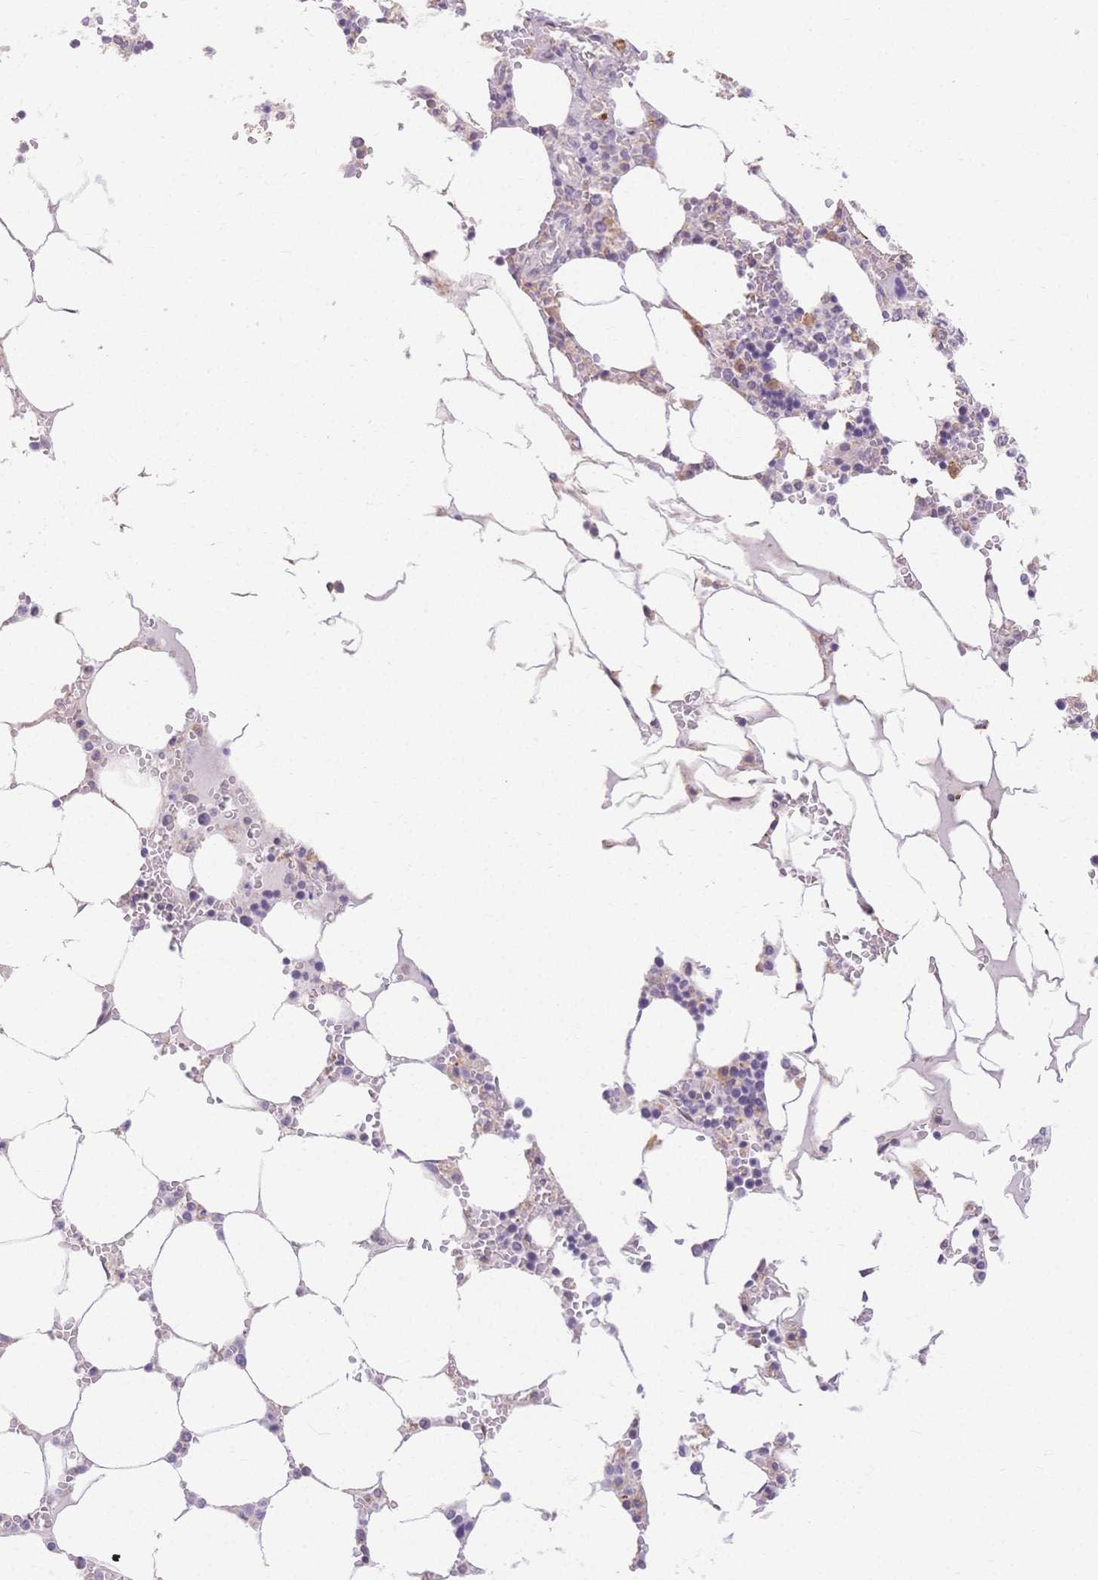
{"staining": {"intensity": "negative", "quantity": "none", "location": "none"}, "tissue": "bone marrow", "cell_type": "Hematopoietic cells", "image_type": "normal", "snomed": [{"axis": "morphology", "description": "Normal tissue, NOS"}, {"axis": "topography", "description": "Bone marrow"}], "caption": "This is a photomicrograph of IHC staining of unremarkable bone marrow, which shows no positivity in hematopoietic cells. The staining was performed using DAB to visualize the protein expression in brown, while the nuclei were stained in blue with hematoxylin (Magnification: 20x).", "gene": "HS3ST5", "patient": {"sex": "male", "age": 64}}